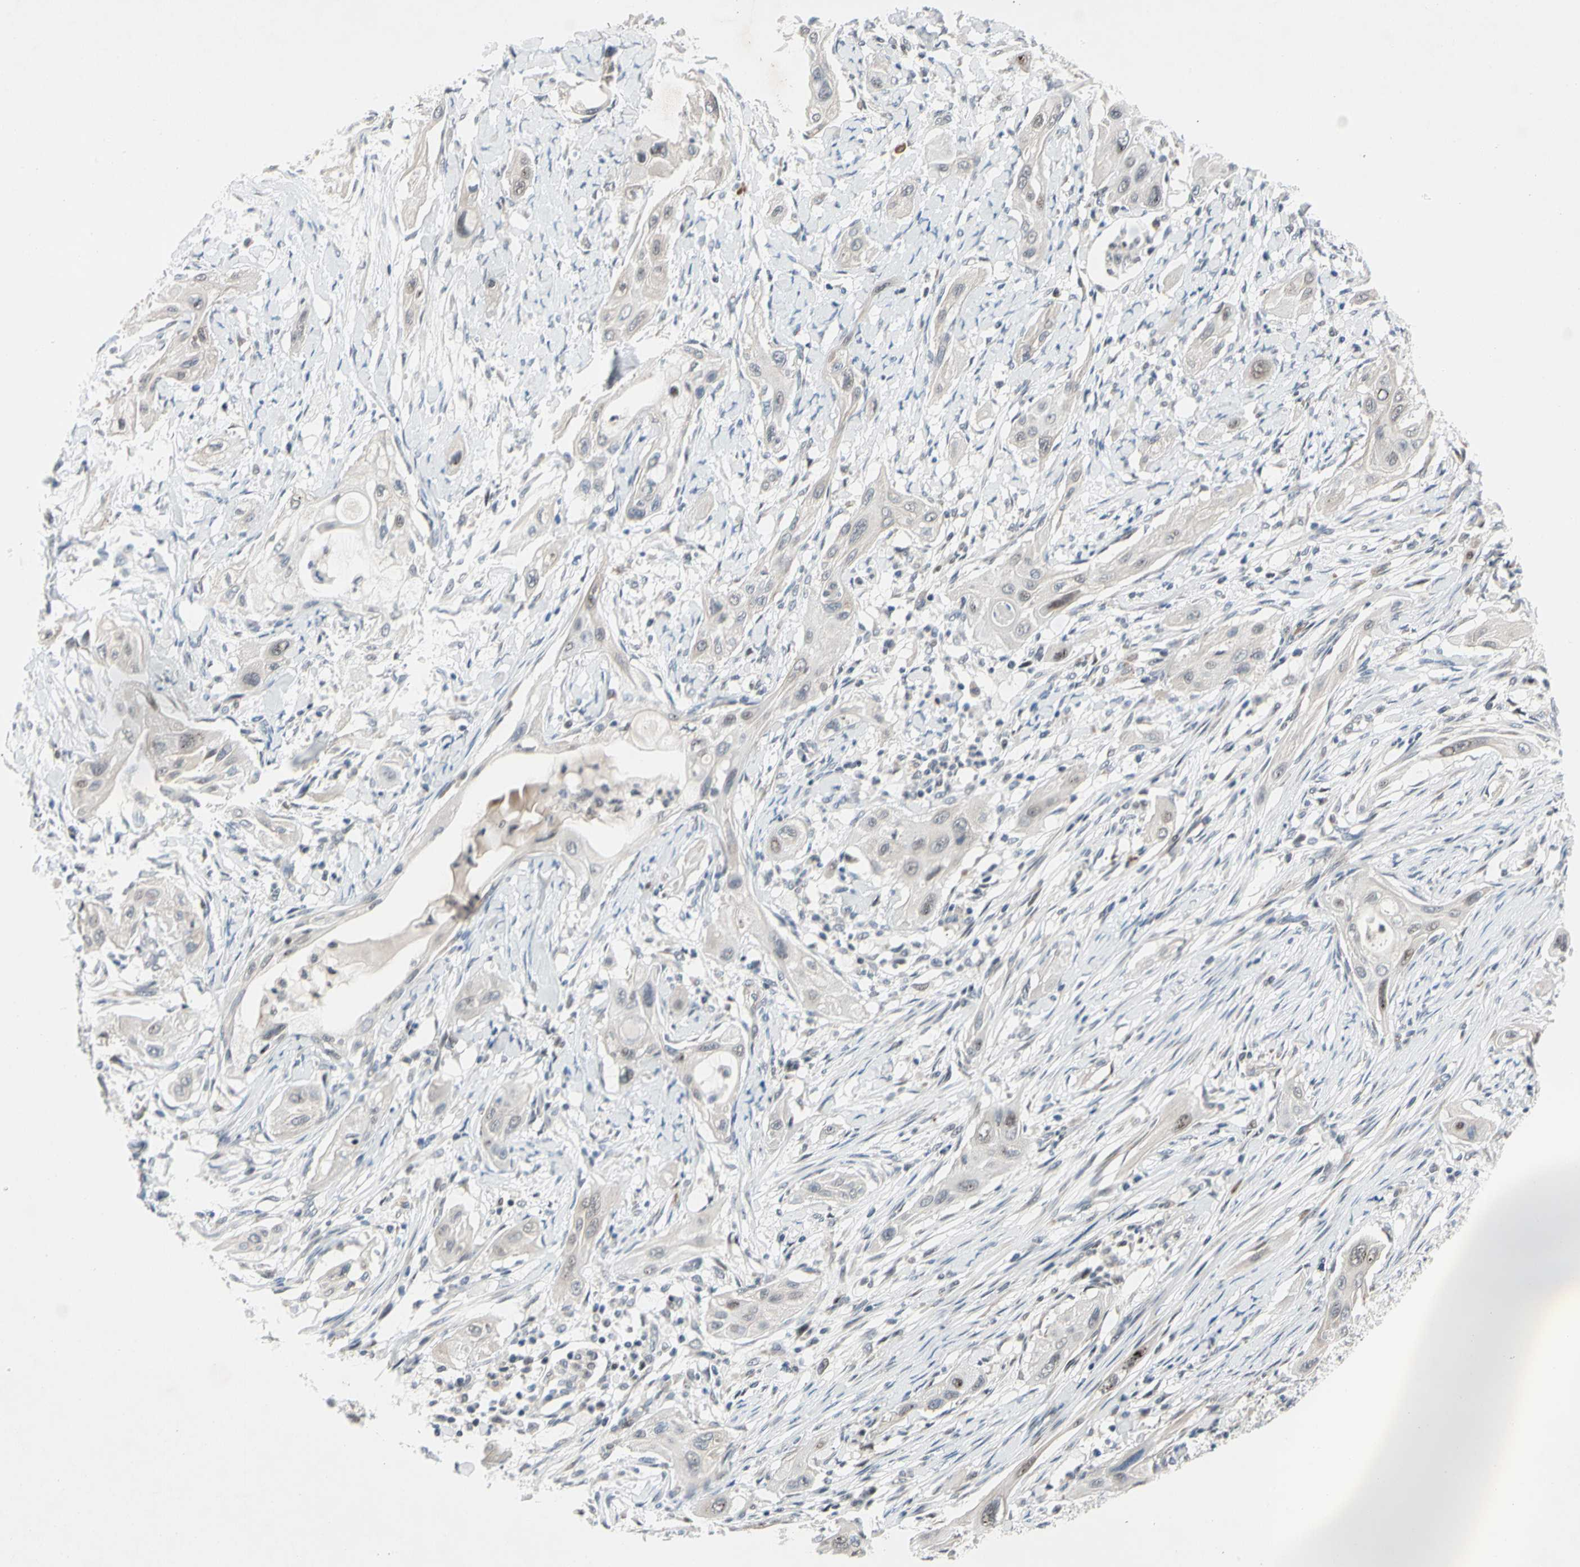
{"staining": {"intensity": "weak", "quantity": ">75%", "location": "cytoplasmic/membranous,nuclear"}, "tissue": "lung cancer", "cell_type": "Tumor cells", "image_type": "cancer", "snomed": [{"axis": "morphology", "description": "Squamous cell carcinoma, NOS"}, {"axis": "topography", "description": "Lung"}], "caption": "Lung cancer stained for a protein shows weak cytoplasmic/membranous and nuclear positivity in tumor cells.", "gene": "MARK1", "patient": {"sex": "female", "age": 47}}